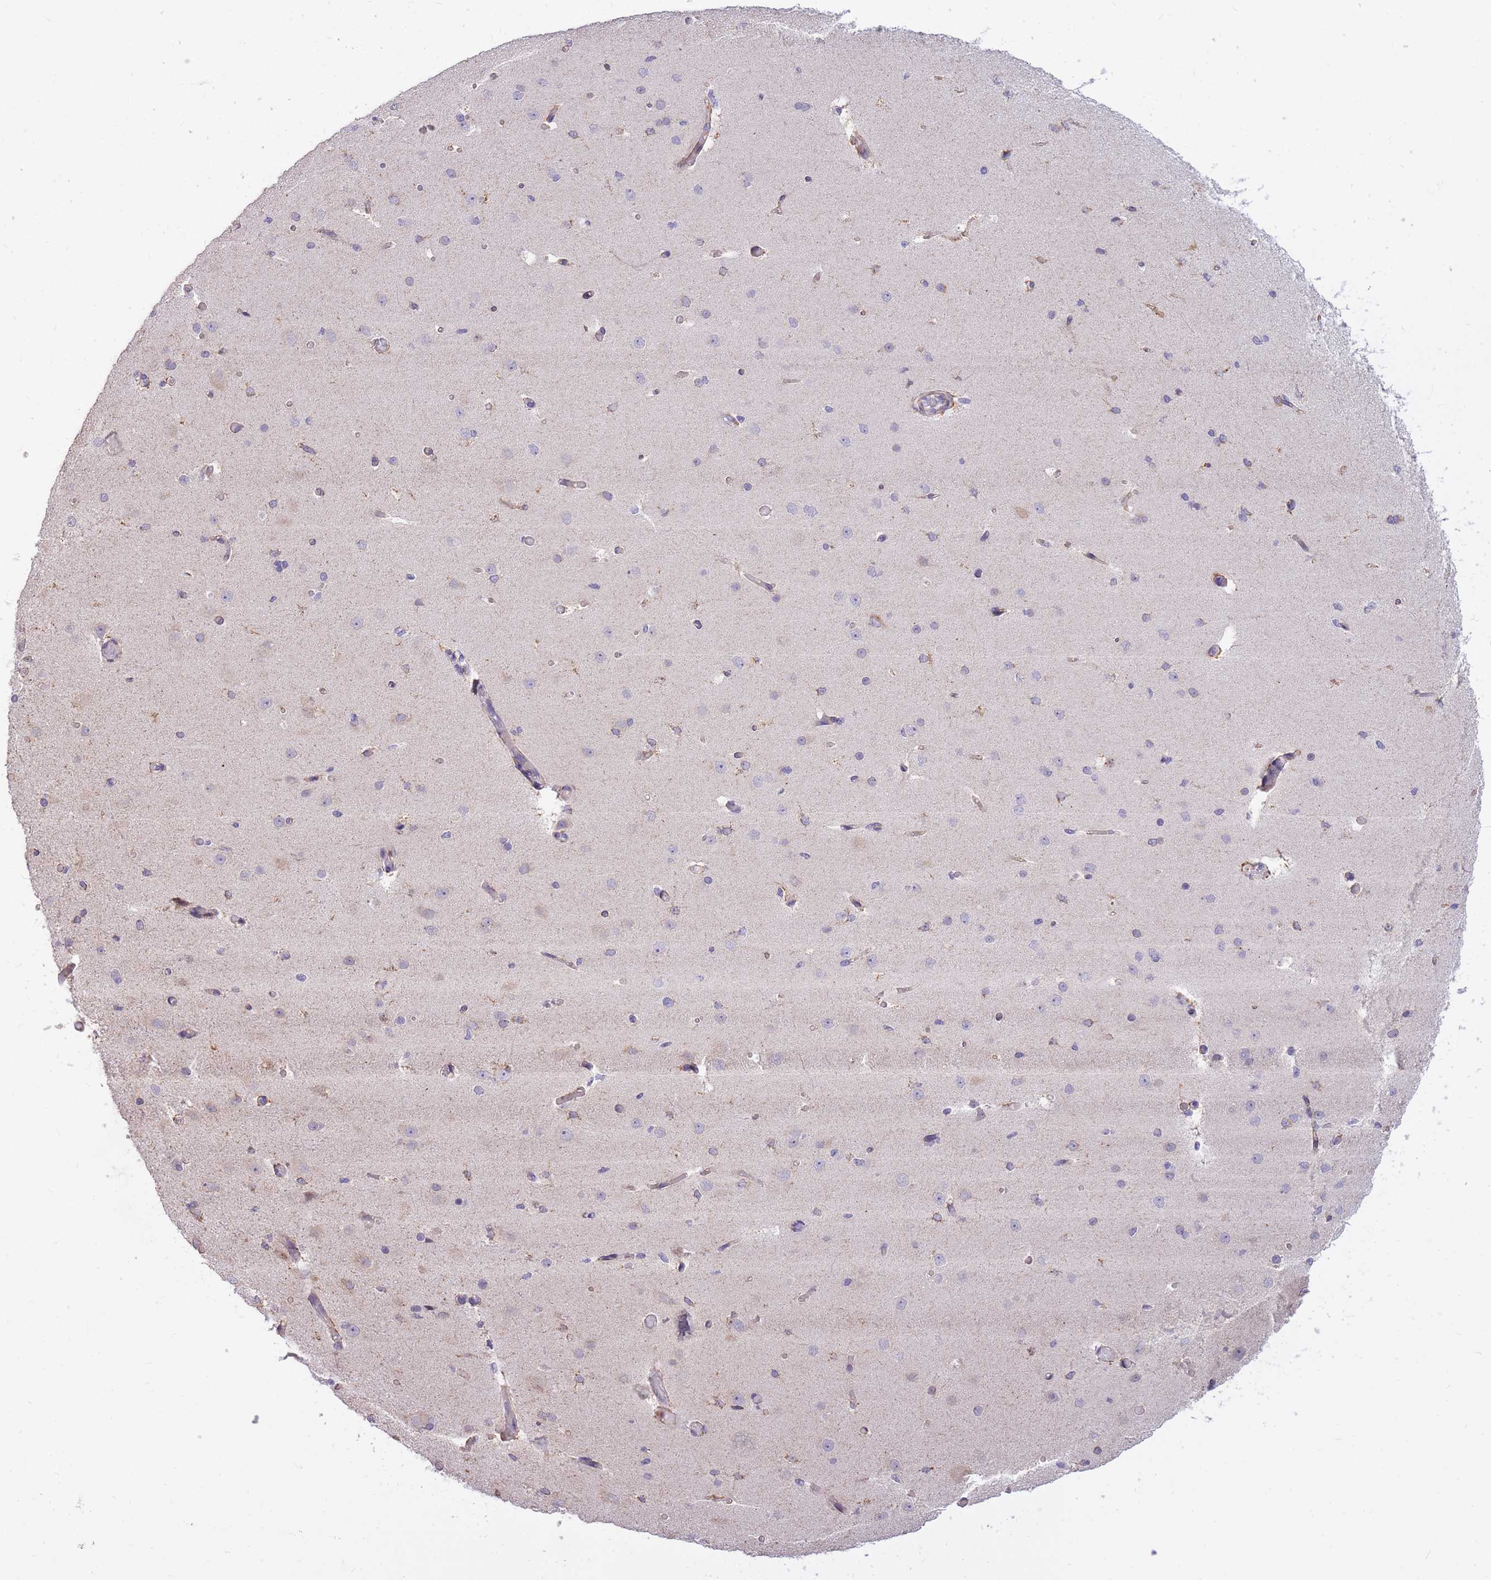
{"staining": {"intensity": "moderate", "quantity": "25%-75%", "location": "cytoplasmic/membranous"}, "tissue": "cerebral cortex", "cell_type": "Endothelial cells", "image_type": "normal", "snomed": [{"axis": "morphology", "description": "Normal tissue, NOS"}, {"axis": "morphology", "description": "Inflammation, NOS"}, {"axis": "topography", "description": "Cerebral cortex"}], "caption": "Moderate cytoplasmic/membranous protein expression is present in about 25%-75% of endothelial cells in cerebral cortex.", "gene": "RNF170", "patient": {"sex": "male", "age": 6}}